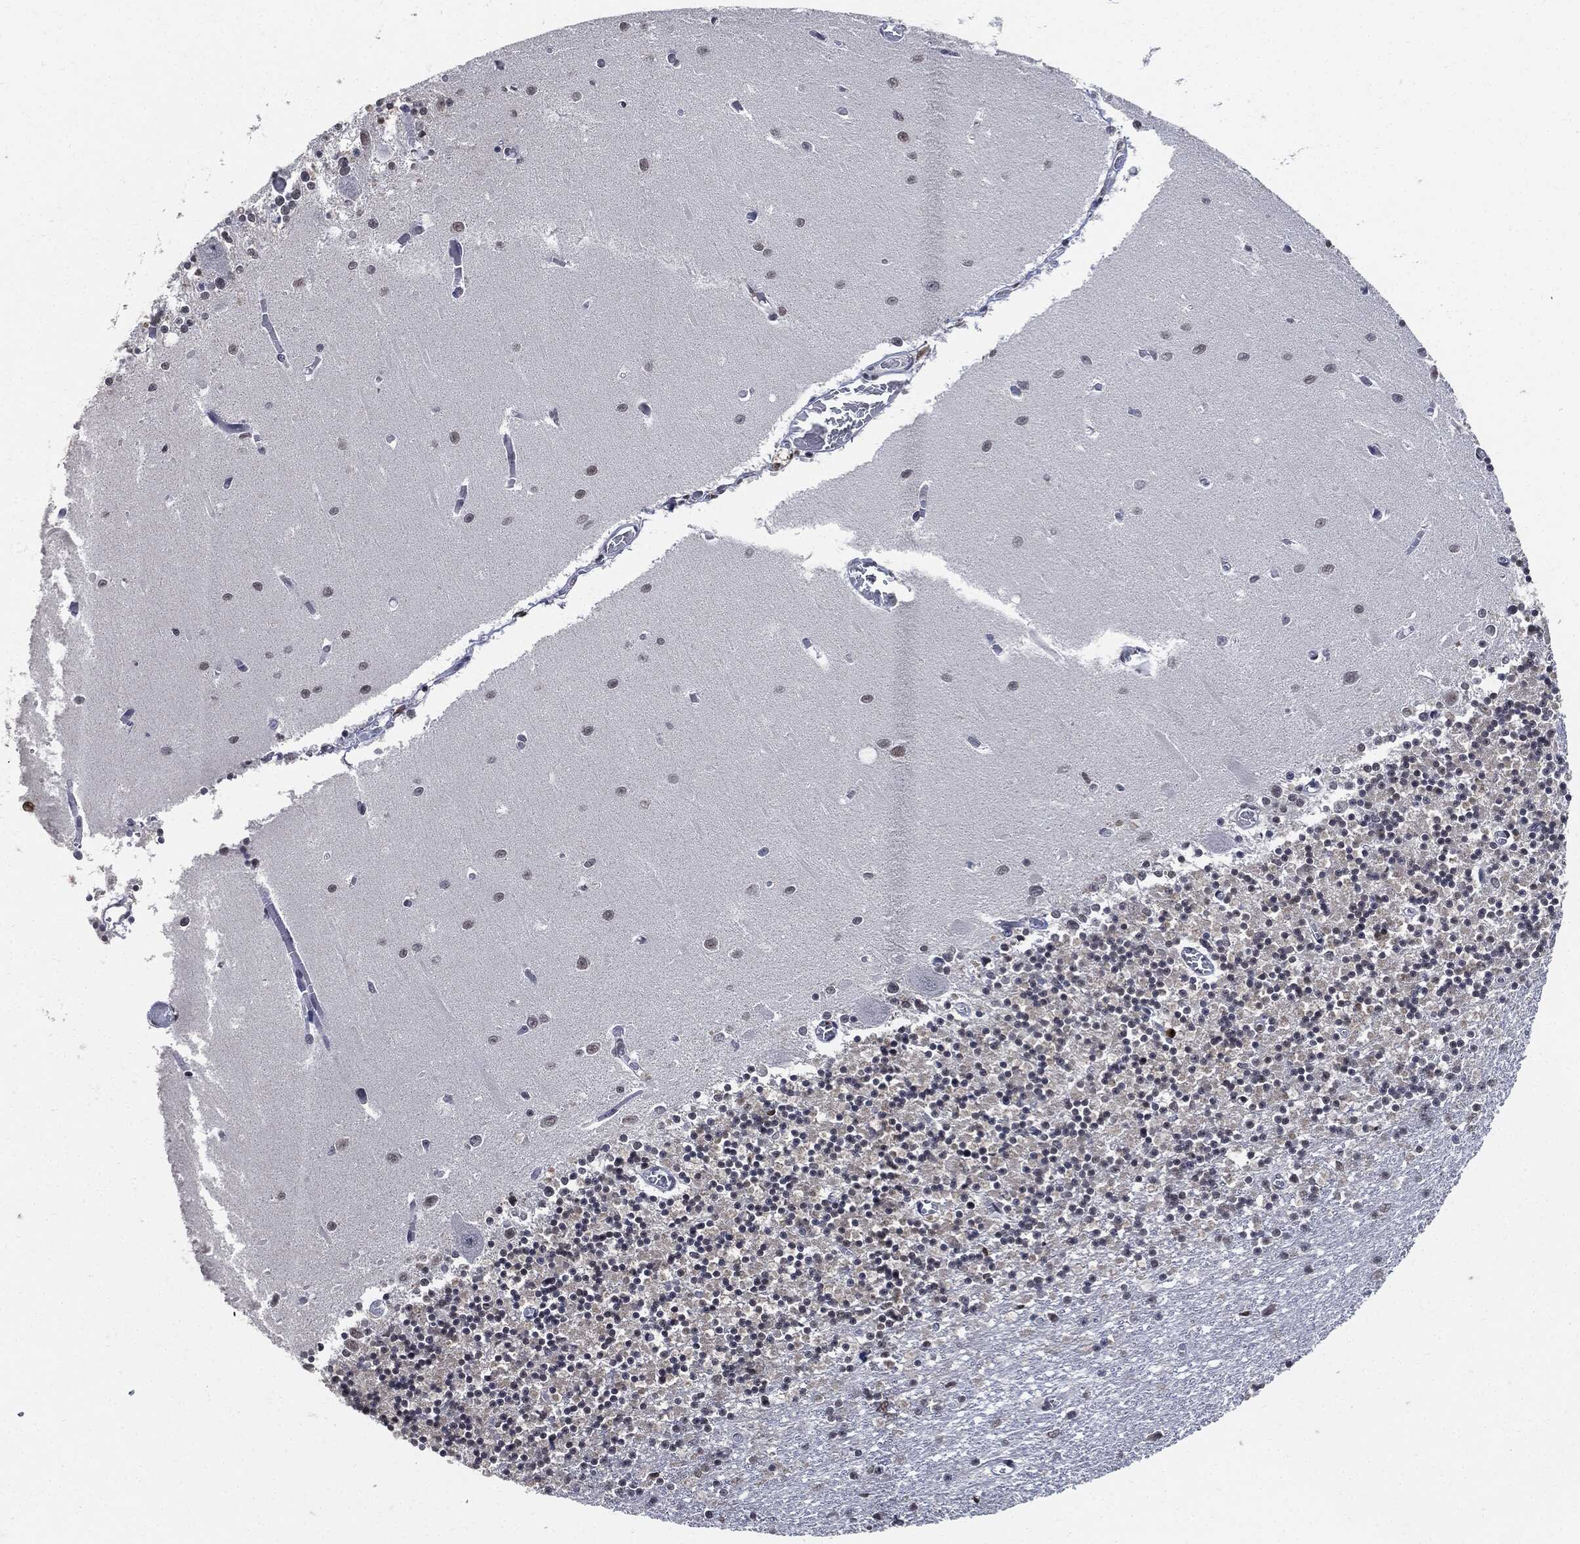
{"staining": {"intensity": "weak", "quantity": "<25%", "location": "nuclear"}, "tissue": "cerebellum", "cell_type": "Cells in granular layer", "image_type": "normal", "snomed": [{"axis": "morphology", "description": "Normal tissue, NOS"}, {"axis": "topography", "description": "Cerebellum"}], "caption": "This is an immunohistochemistry image of unremarkable human cerebellum. There is no expression in cells in granular layer.", "gene": "PCNA", "patient": {"sex": "female", "age": 64}}